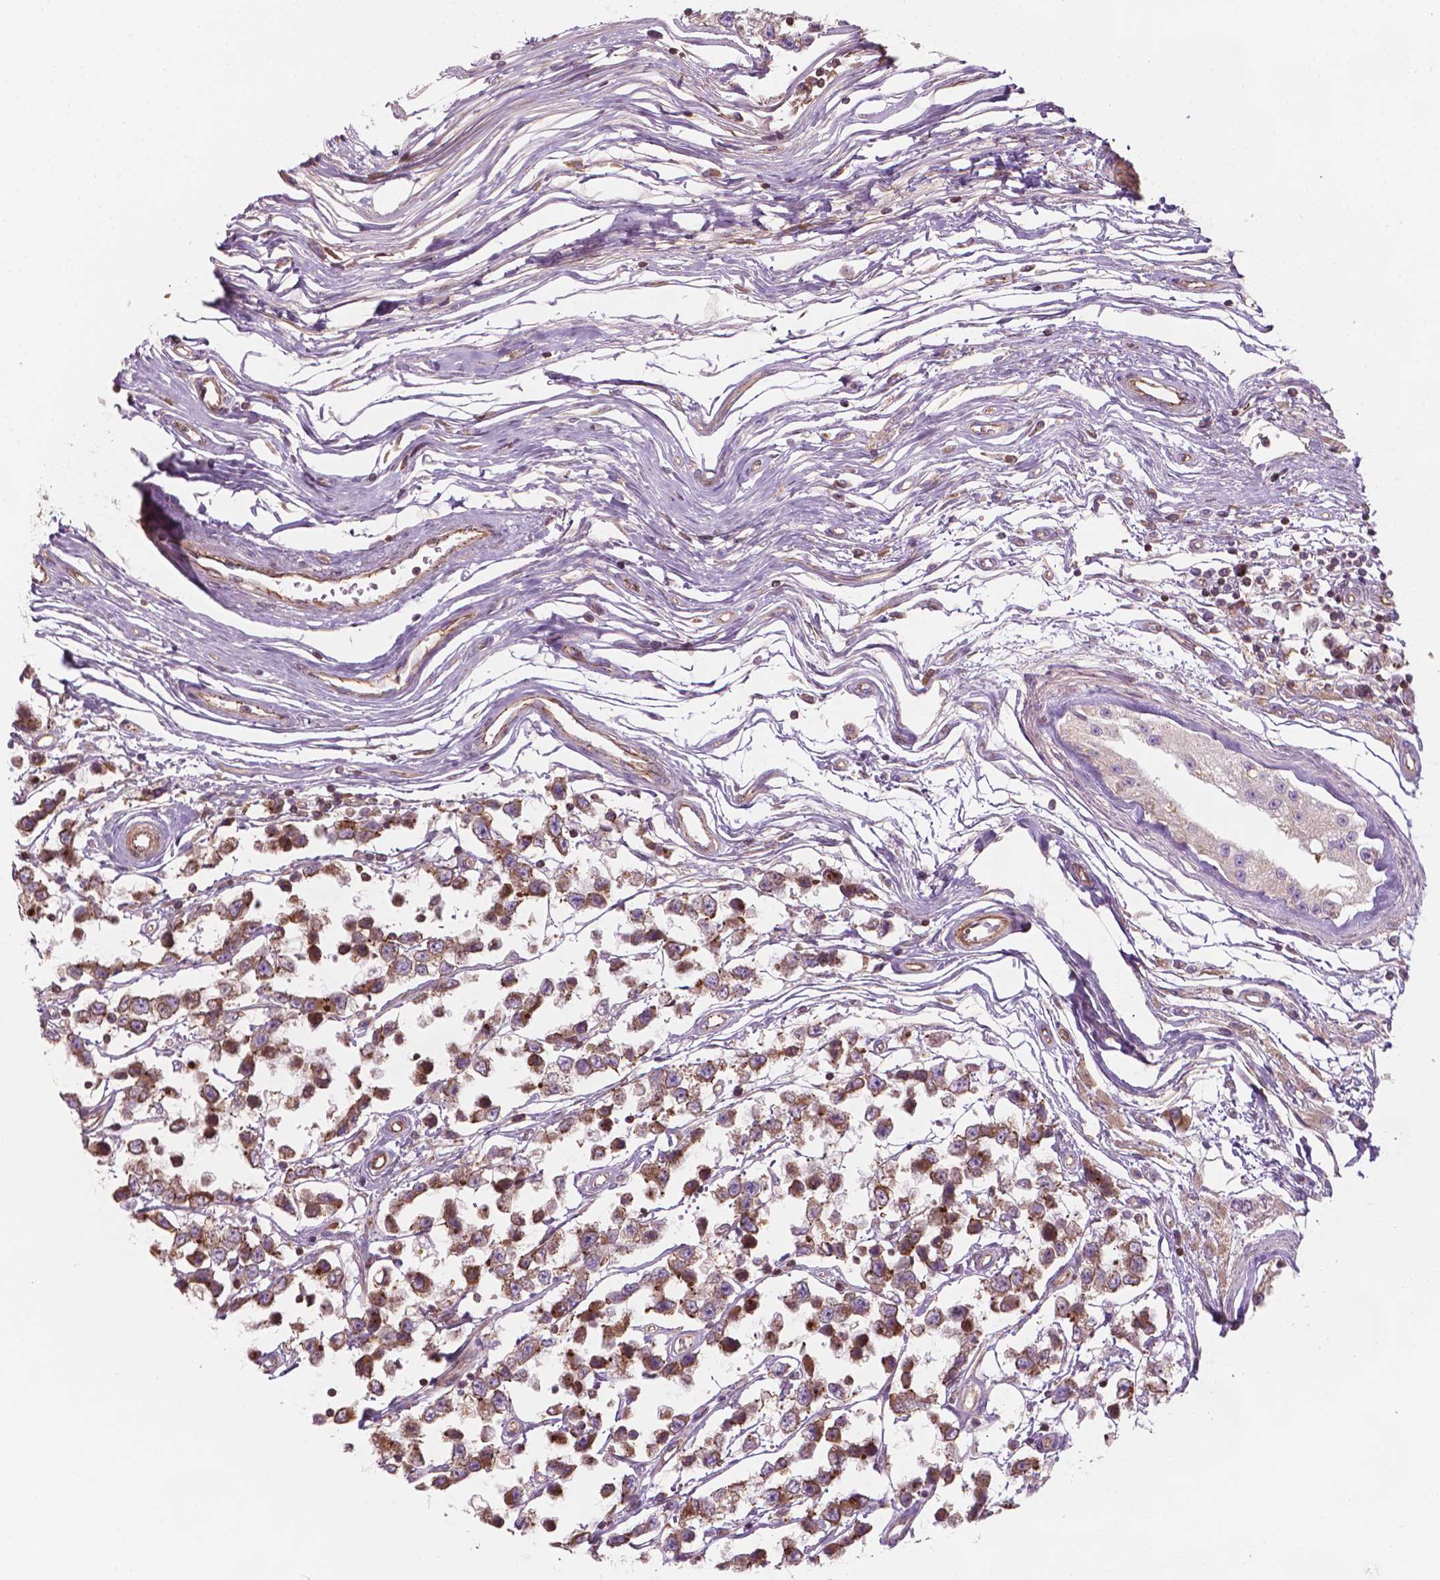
{"staining": {"intensity": "moderate", "quantity": ">75%", "location": "cytoplasmic/membranous"}, "tissue": "testis cancer", "cell_type": "Tumor cells", "image_type": "cancer", "snomed": [{"axis": "morphology", "description": "Seminoma, NOS"}, {"axis": "topography", "description": "Testis"}], "caption": "This micrograph shows immunohistochemistry staining of testis cancer, with medium moderate cytoplasmic/membranous positivity in approximately >75% of tumor cells.", "gene": "SURF4", "patient": {"sex": "male", "age": 34}}